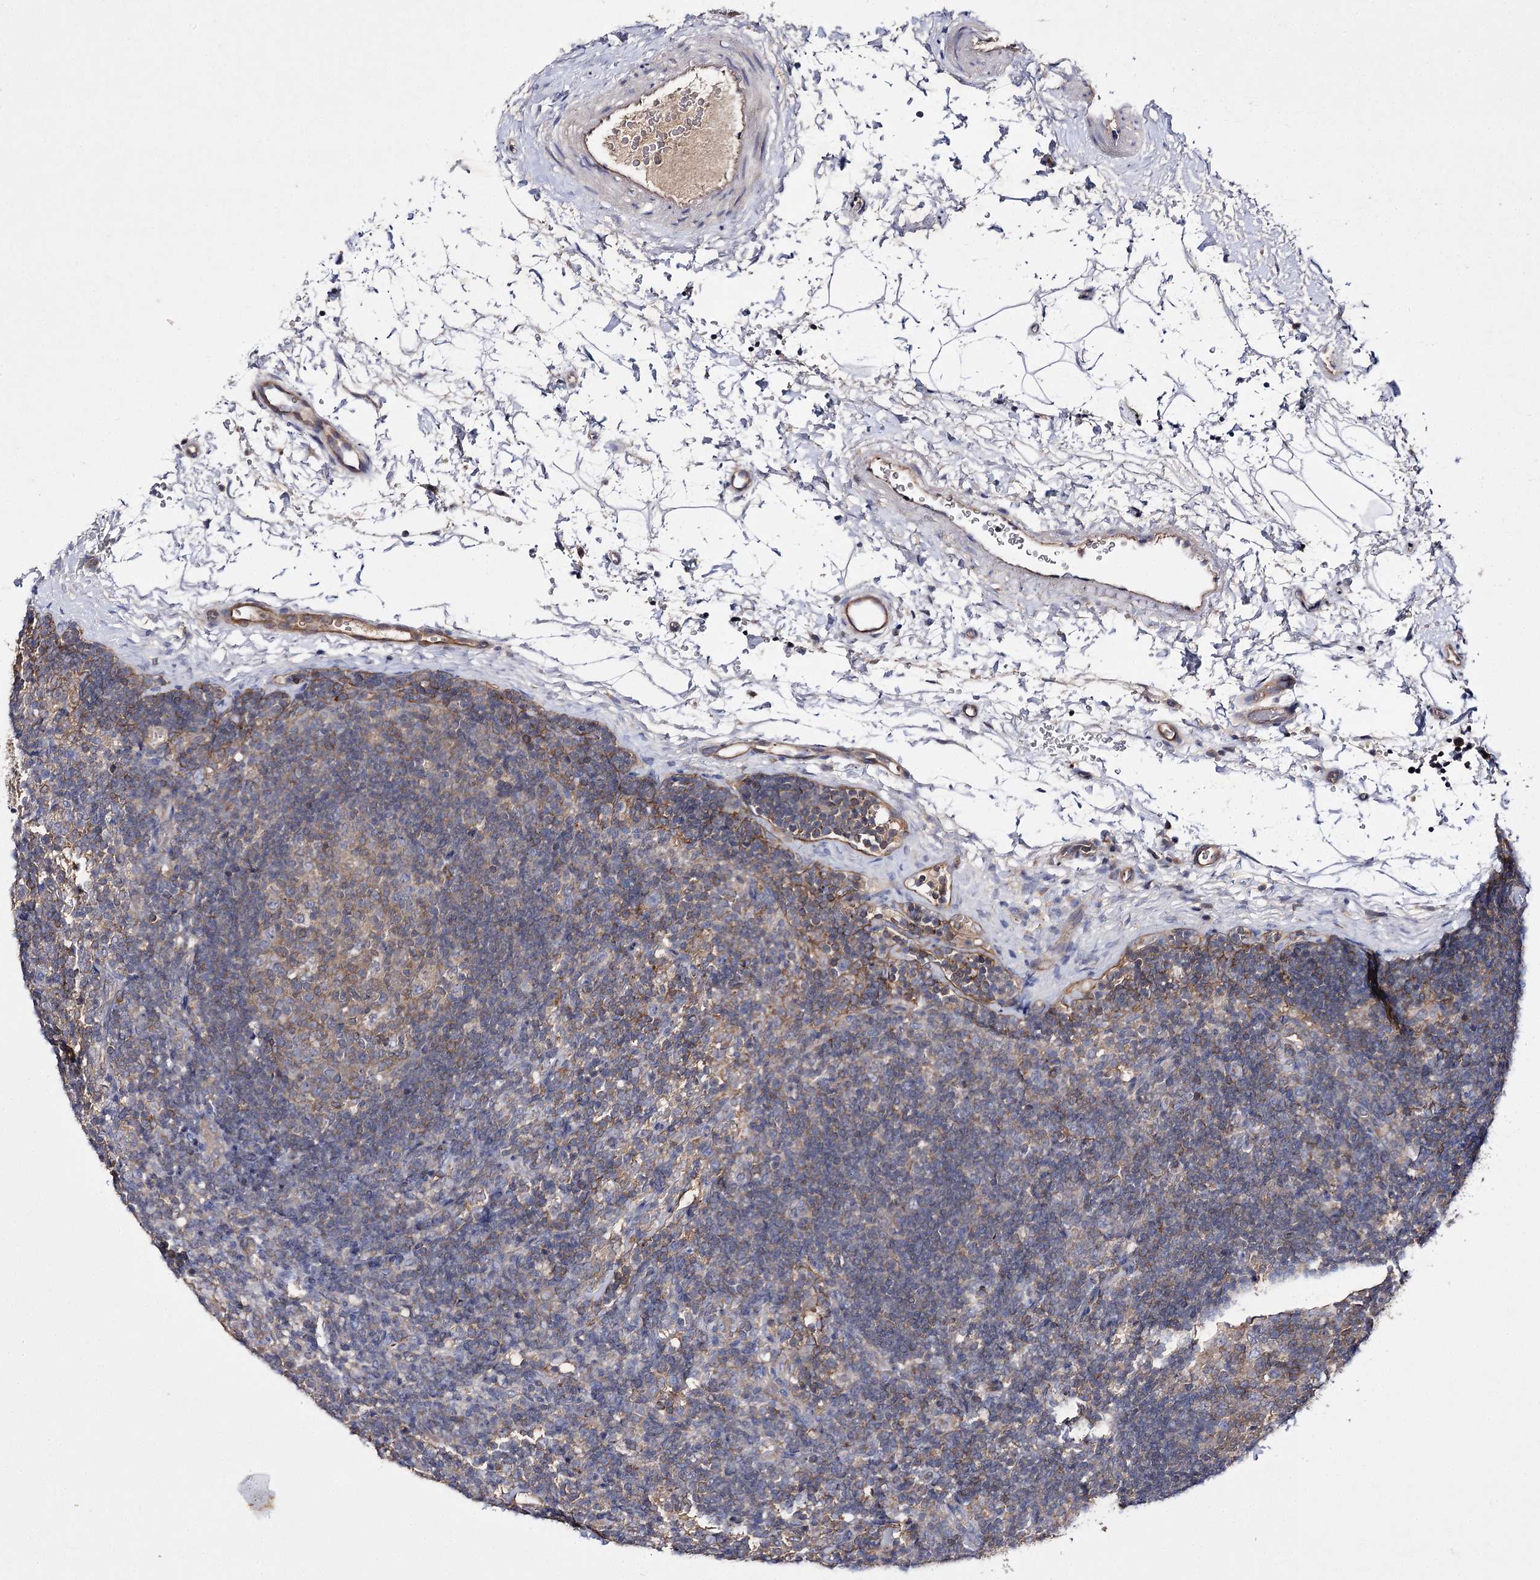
{"staining": {"intensity": "weak", "quantity": "<25%", "location": "cytoplasmic/membranous"}, "tissue": "lymph node", "cell_type": "Germinal center cells", "image_type": "normal", "snomed": [{"axis": "morphology", "description": "Normal tissue, NOS"}, {"axis": "topography", "description": "Lymph node"}], "caption": "A high-resolution image shows immunohistochemistry (IHC) staining of unremarkable lymph node, which demonstrates no significant expression in germinal center cells.", "gene": "BCR", "patient": {"sex": "female", "age": 22}}